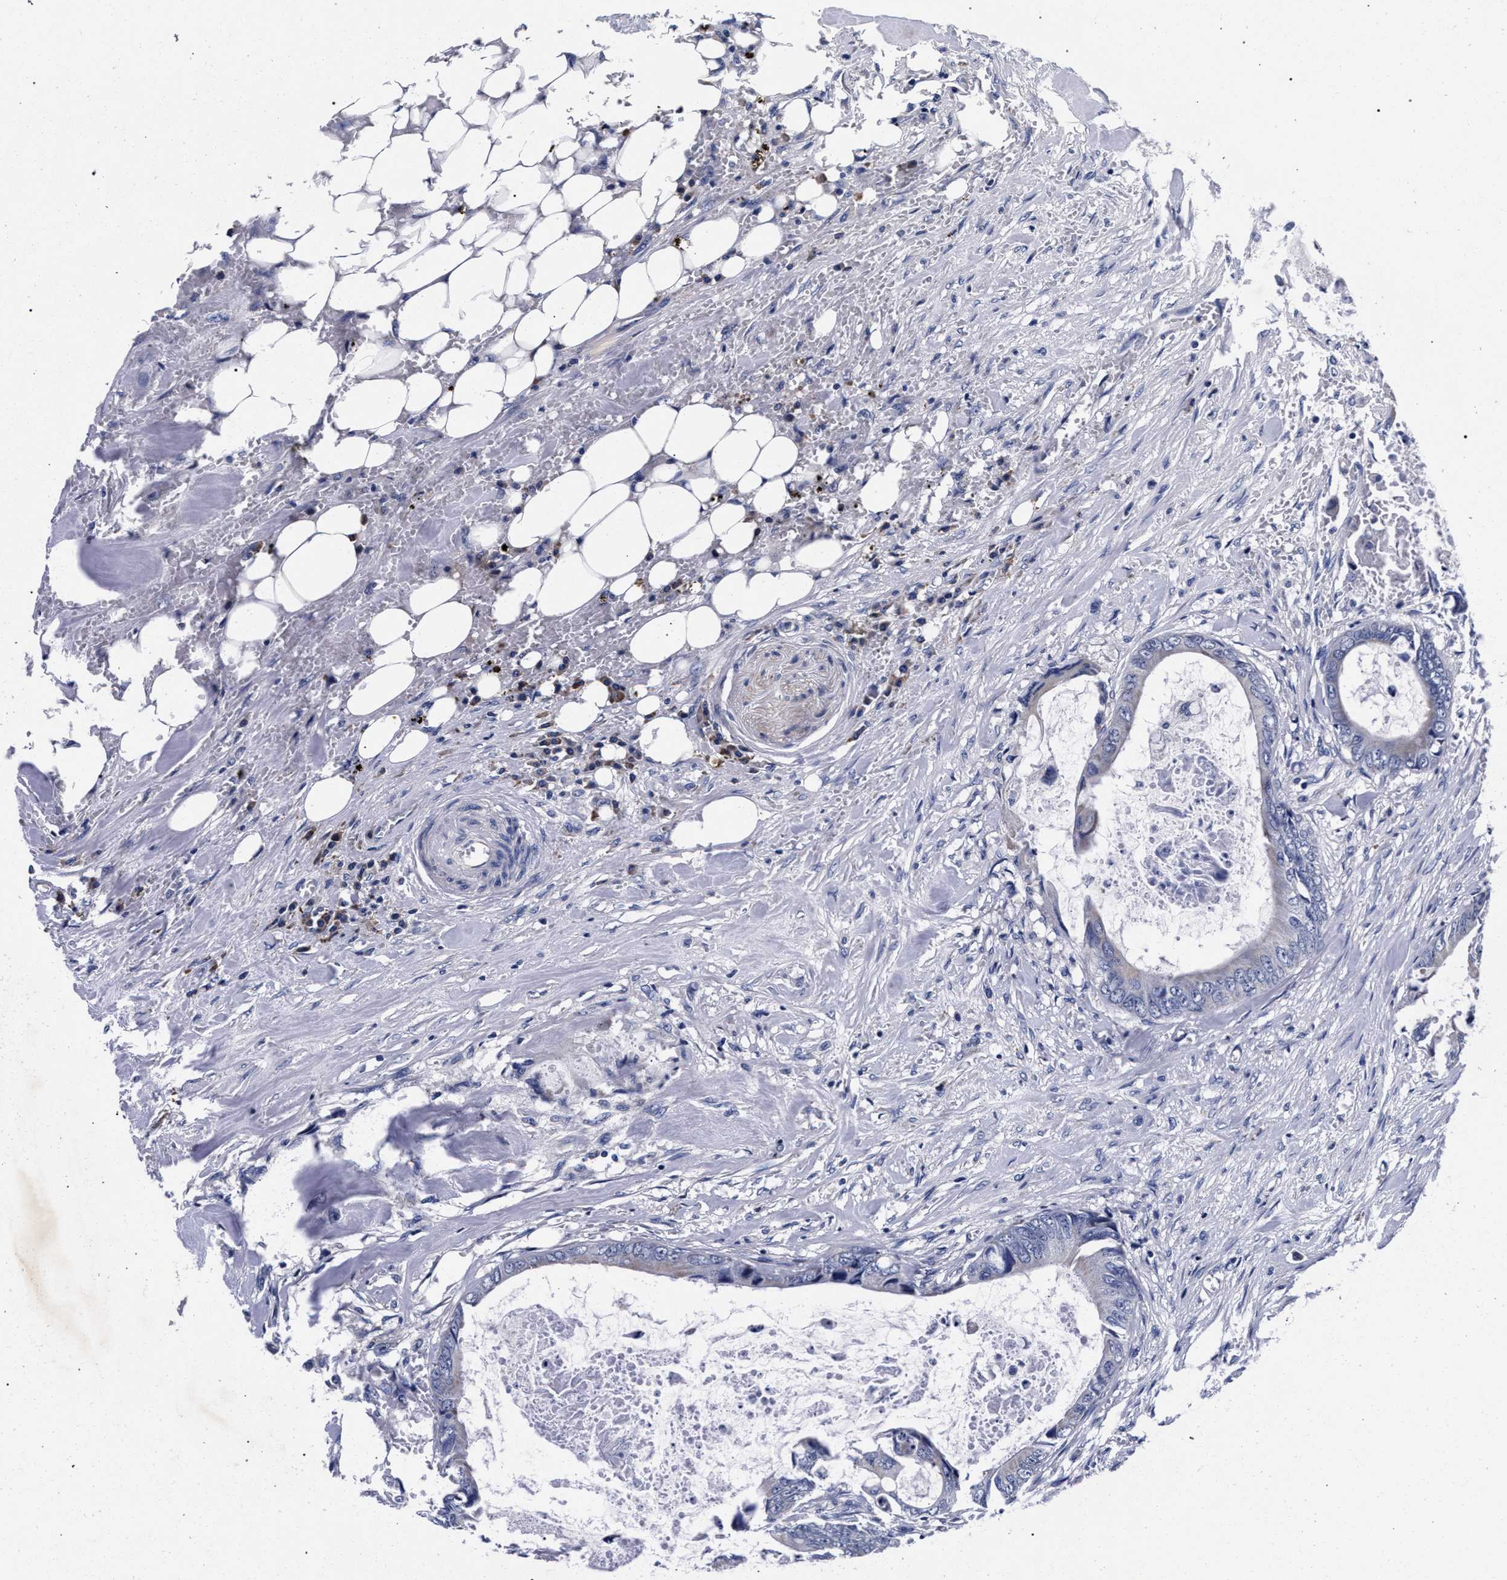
{"staining": {"intensity": "negative", "quantity": "none", "location": "none"}, "tissue": "colorectal cancer", "cell_type": "Tumor cells", "image_type": "cancer", "snomed": [{"axis": "morphology", "description": "Normal tissue, NOS"}, {"axis": "morphology", "description": "Adenocarcinoma, NOS"}, {"axis": "topography", "description": "Rectum"}, {"axis": "topography", "description": "Peripheral nerve tissue"}], "caption": "IHC of human colorectal cancer demonstrates no expression in tumor cells. Nuclei are stained in blue.", "gene": "CFAP95", "patient": {"sex": "female", "age": 77}}